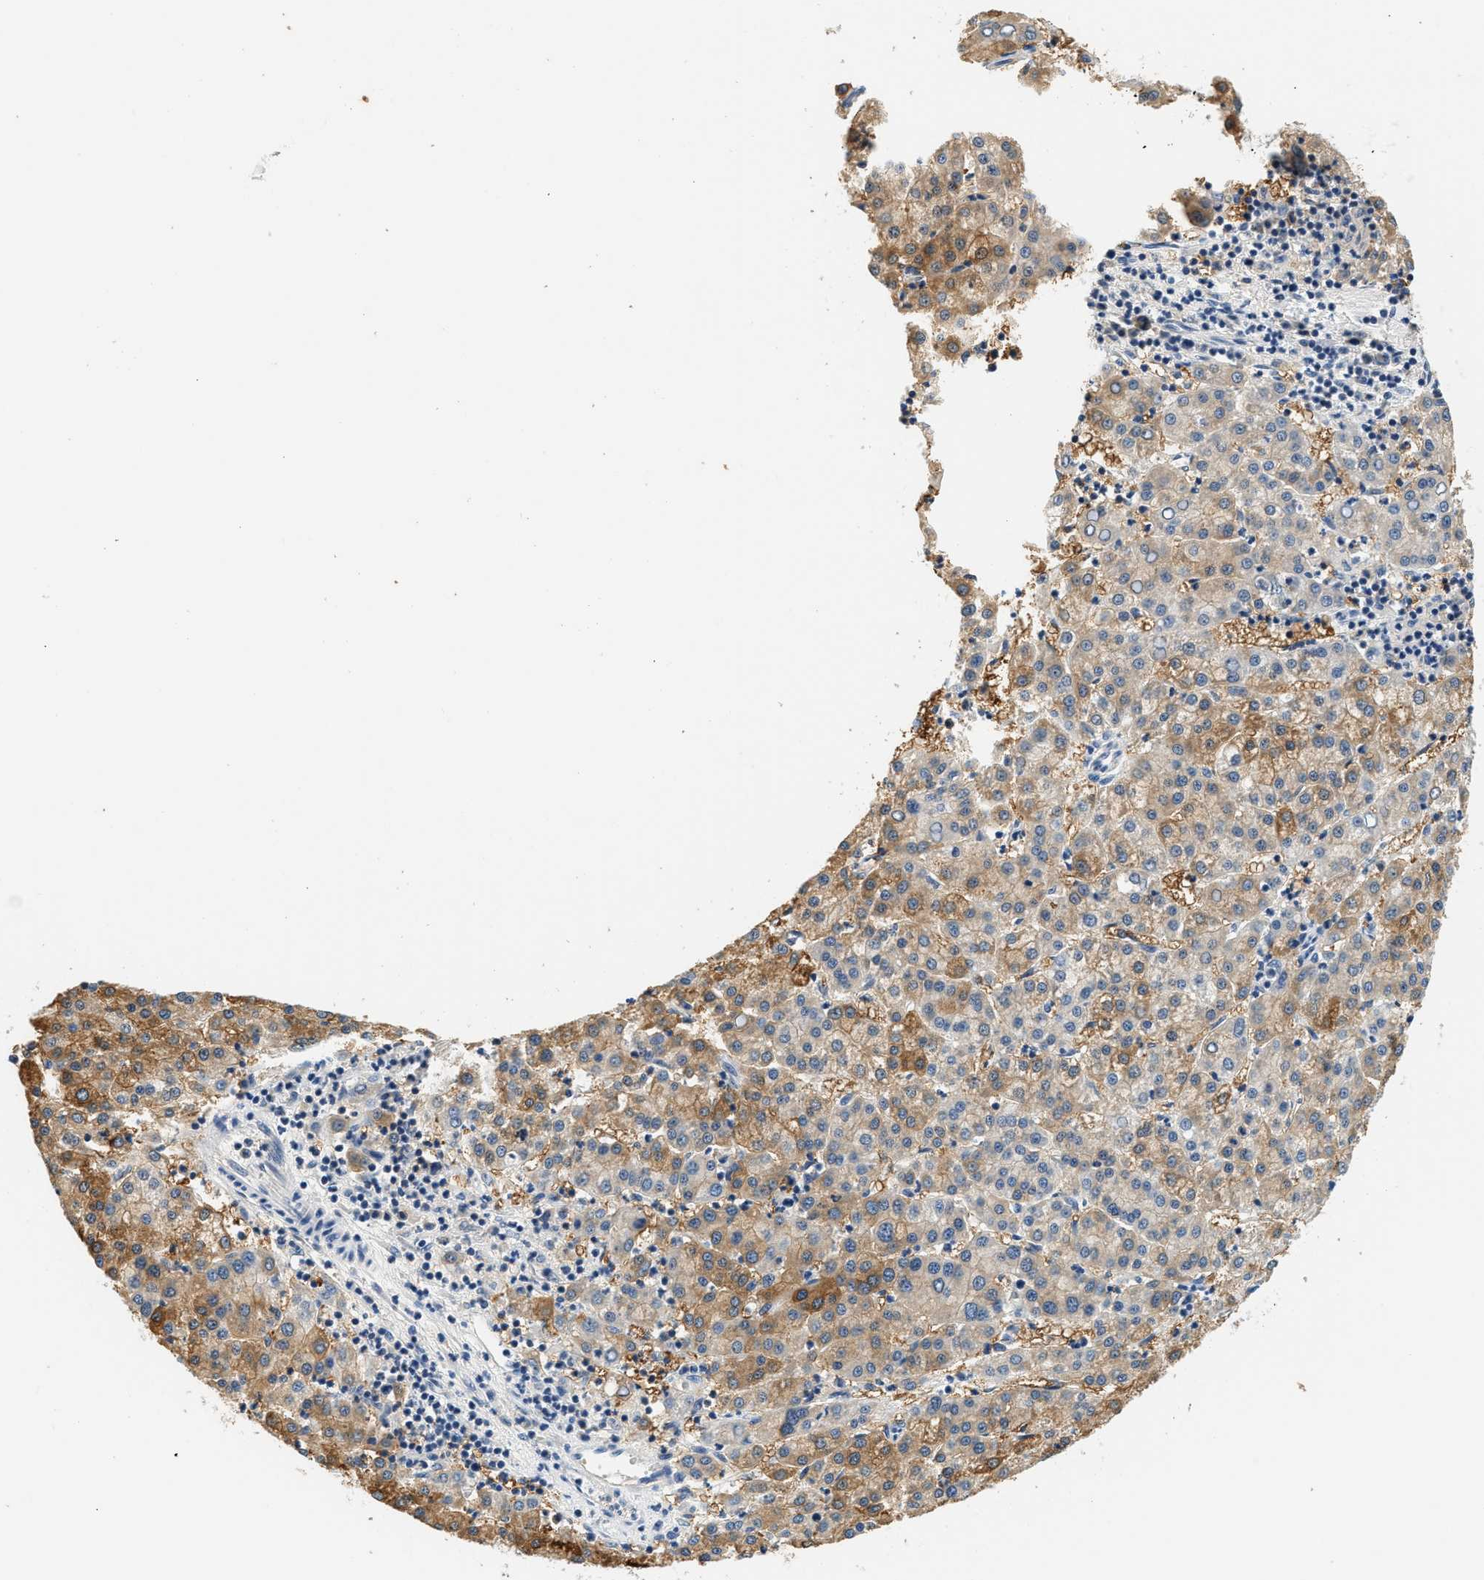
{"staining": {"intensity": "moderate", "quantity": ">75%", "location": "cytoplasmic/membranous"}, "tissue": "liver cancer", "cell_type": "Tumor cells", "image_type": "cancer", "snomed": [{"axis": "morphology", "description": "Carcinoma, Hepatocellular, NOS"}, {"axis": "topography", "description": "Liver"}], "caption": "Immunohistochemistry staining of hepatocellular carcinoma (liver), which shows medium levels of moderate cytoplasmic/membranous staining in approximately >75% of tumor cells indicating moderate cytoplasmic/membranous protein staining. The staining was performed using DAB (brown) for protein detection and nuclei were counterstained in hematoxylin (blue).", "gene": "SLC35E1", "patient": {"sex": "female", "age": 58}}